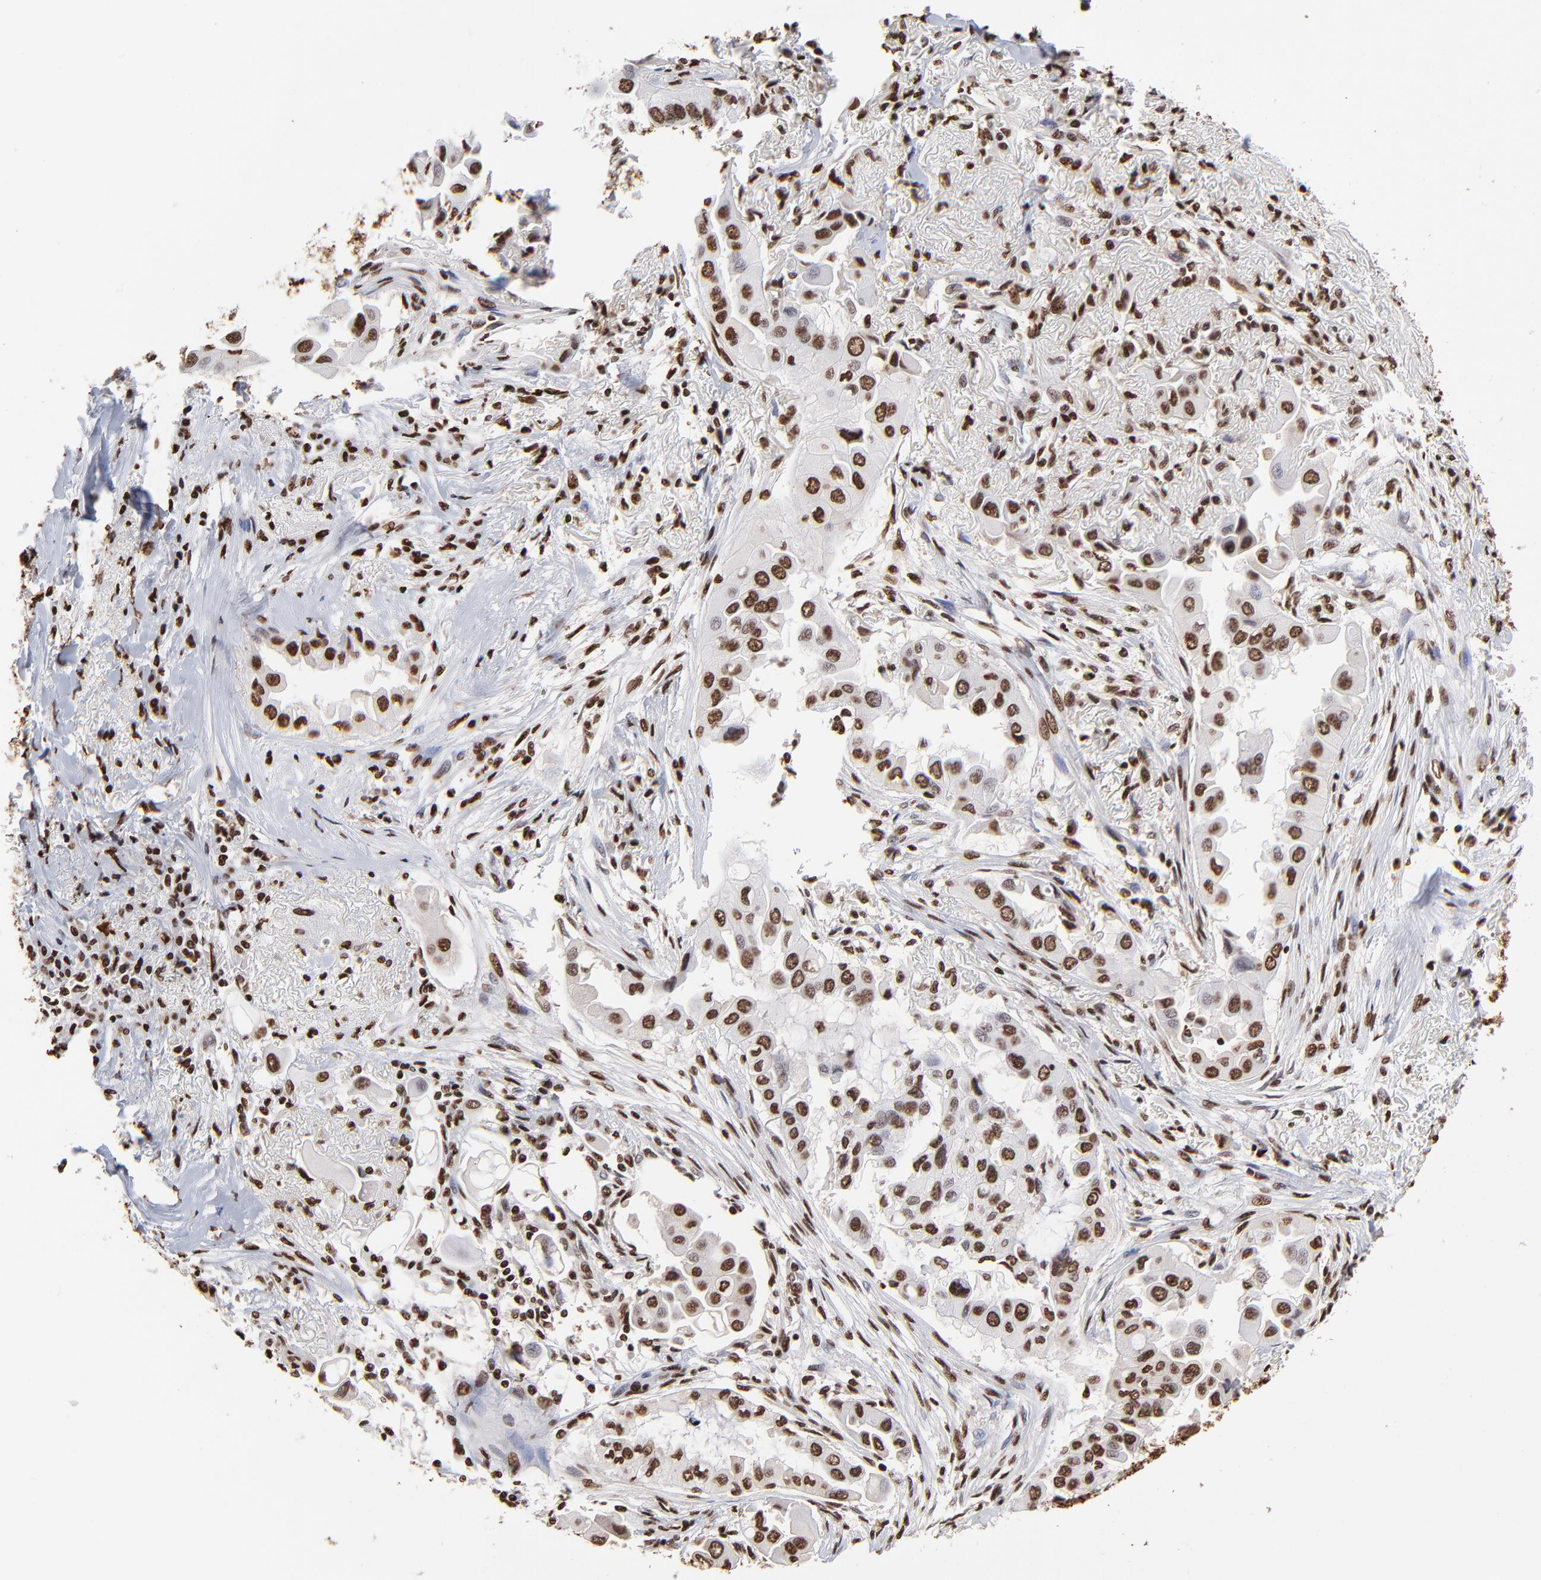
{"staining": {"intensity": "strong", "quantity": ">75%", "location": "nuclear"}, "tissue": "lung cancer", "cell_type": "Tumor cells", "image_type": "cancer", "snomed": [{"axis": "morphology", "description": "Adenocarcinoma, NOS"}, {"axis": "topography", "description": "Lung"}], "caption": "Immunohistochemistry (IHC) (DAB (3,3'-diaminobenzidine)) staining of lung cancer (adenocarcinoma) shows strong nuclear protein expression in approximately >75% of tumor cells. Immunohistochemistry stains the protein in brown and the nuclei are stained blue.", "gene": "ZNF544", "patient": {"sex": "female", "age": 76}}